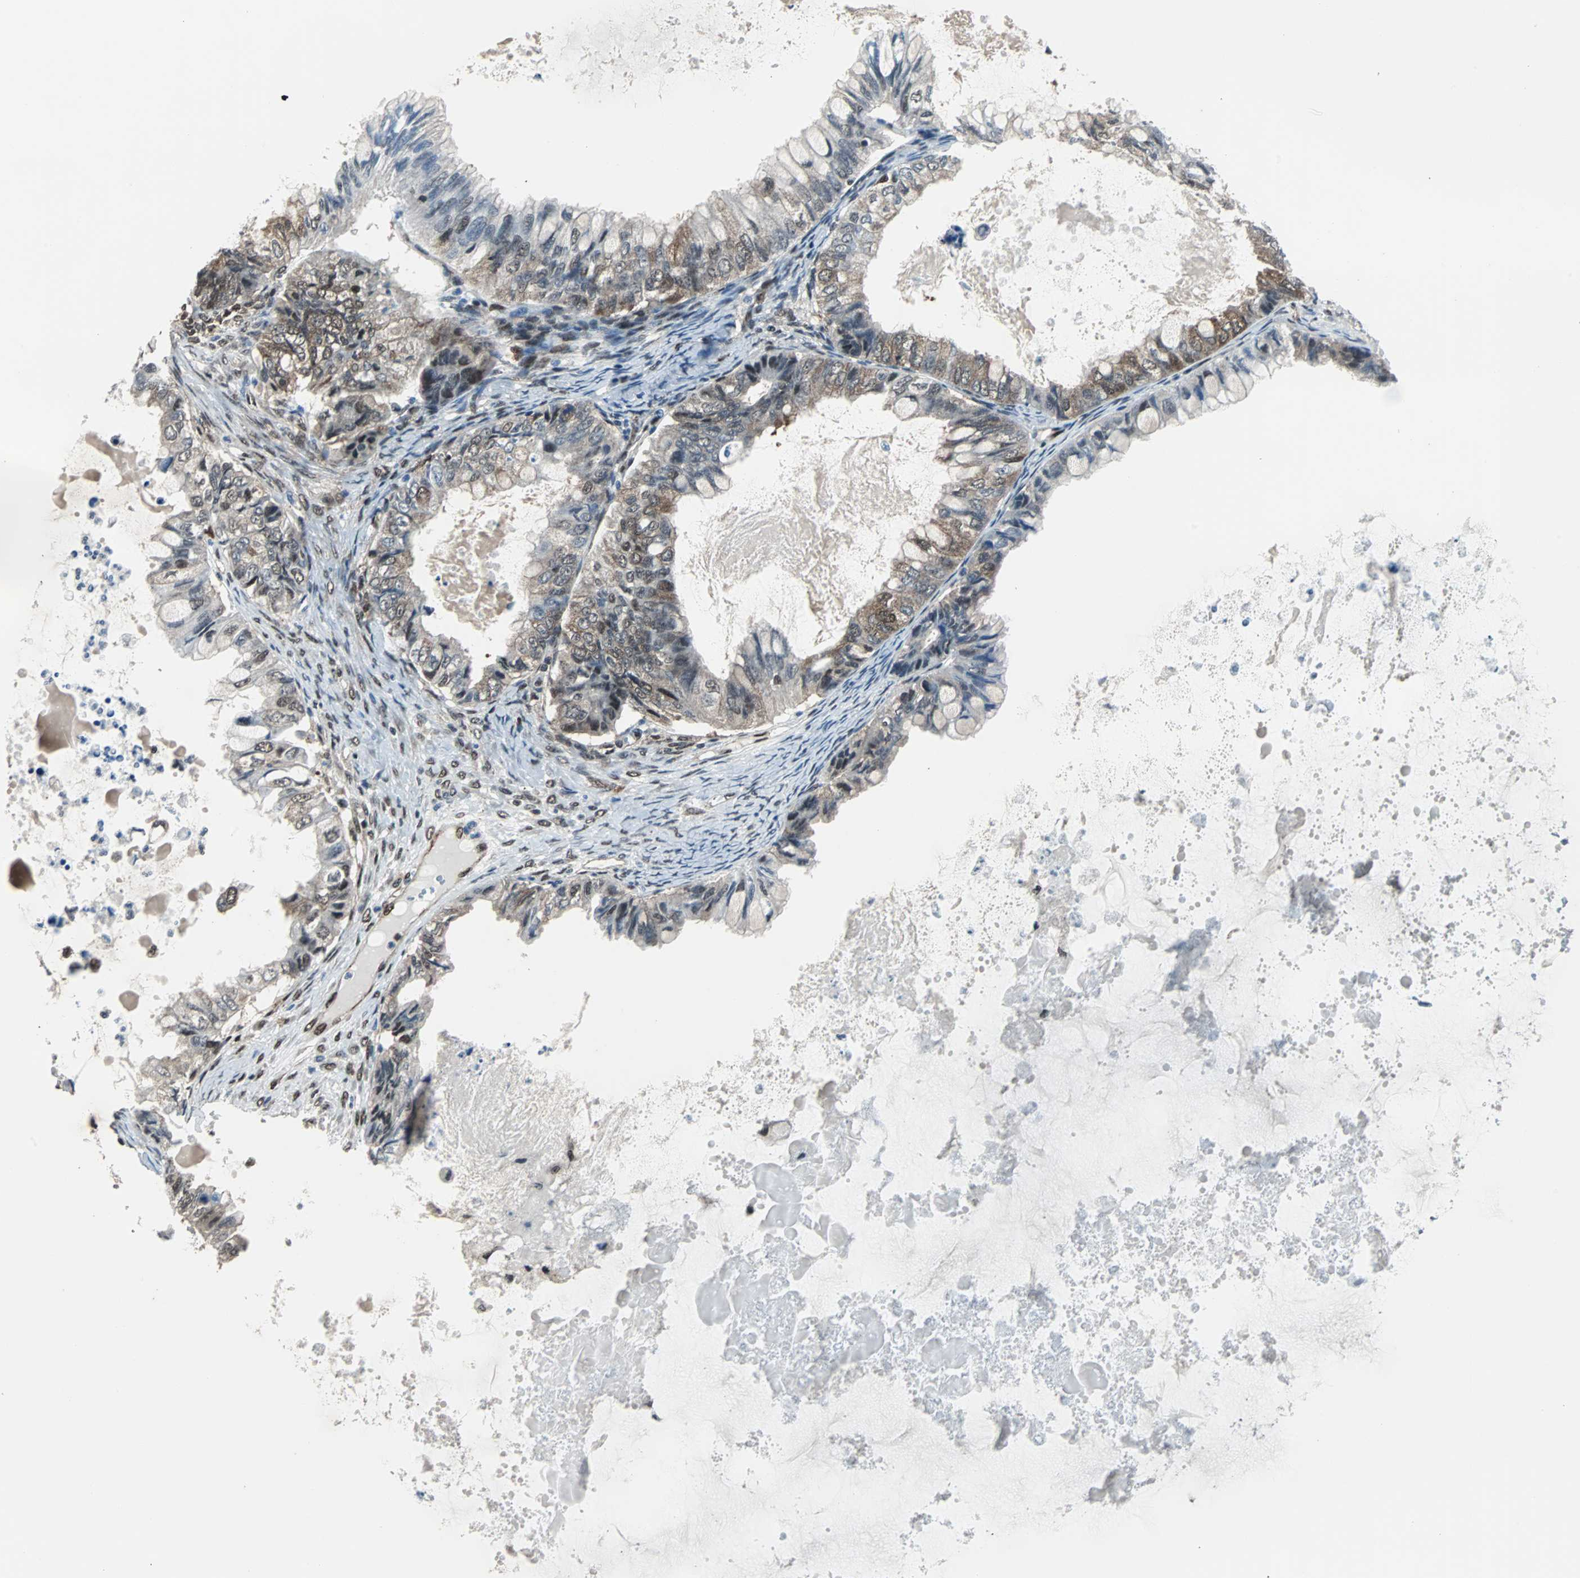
{"staining": {"intensity": "moderate", "quantity": "25%-75%", "location": "cytoplasmic/membranous,nuclear"}, "tissue": "ovarian cancer", "cell_type": "Tumor cells", "image_type": "cancer", "snomed": [{"axis": "morphology", "description": "Cystadenocarcinoma, mucinous, NOS"}, {"axis": "topography", "description": "Ovary"}], "caption": "Moderate cytoplasmic/membranous and nuclear staining is seen in approximately 25%-75% of tumor cells in ovarian cancer (mucinous cystadenocarcinoma).", "gene": "VCP", "patient": {"sex": "female", "age": 80}}